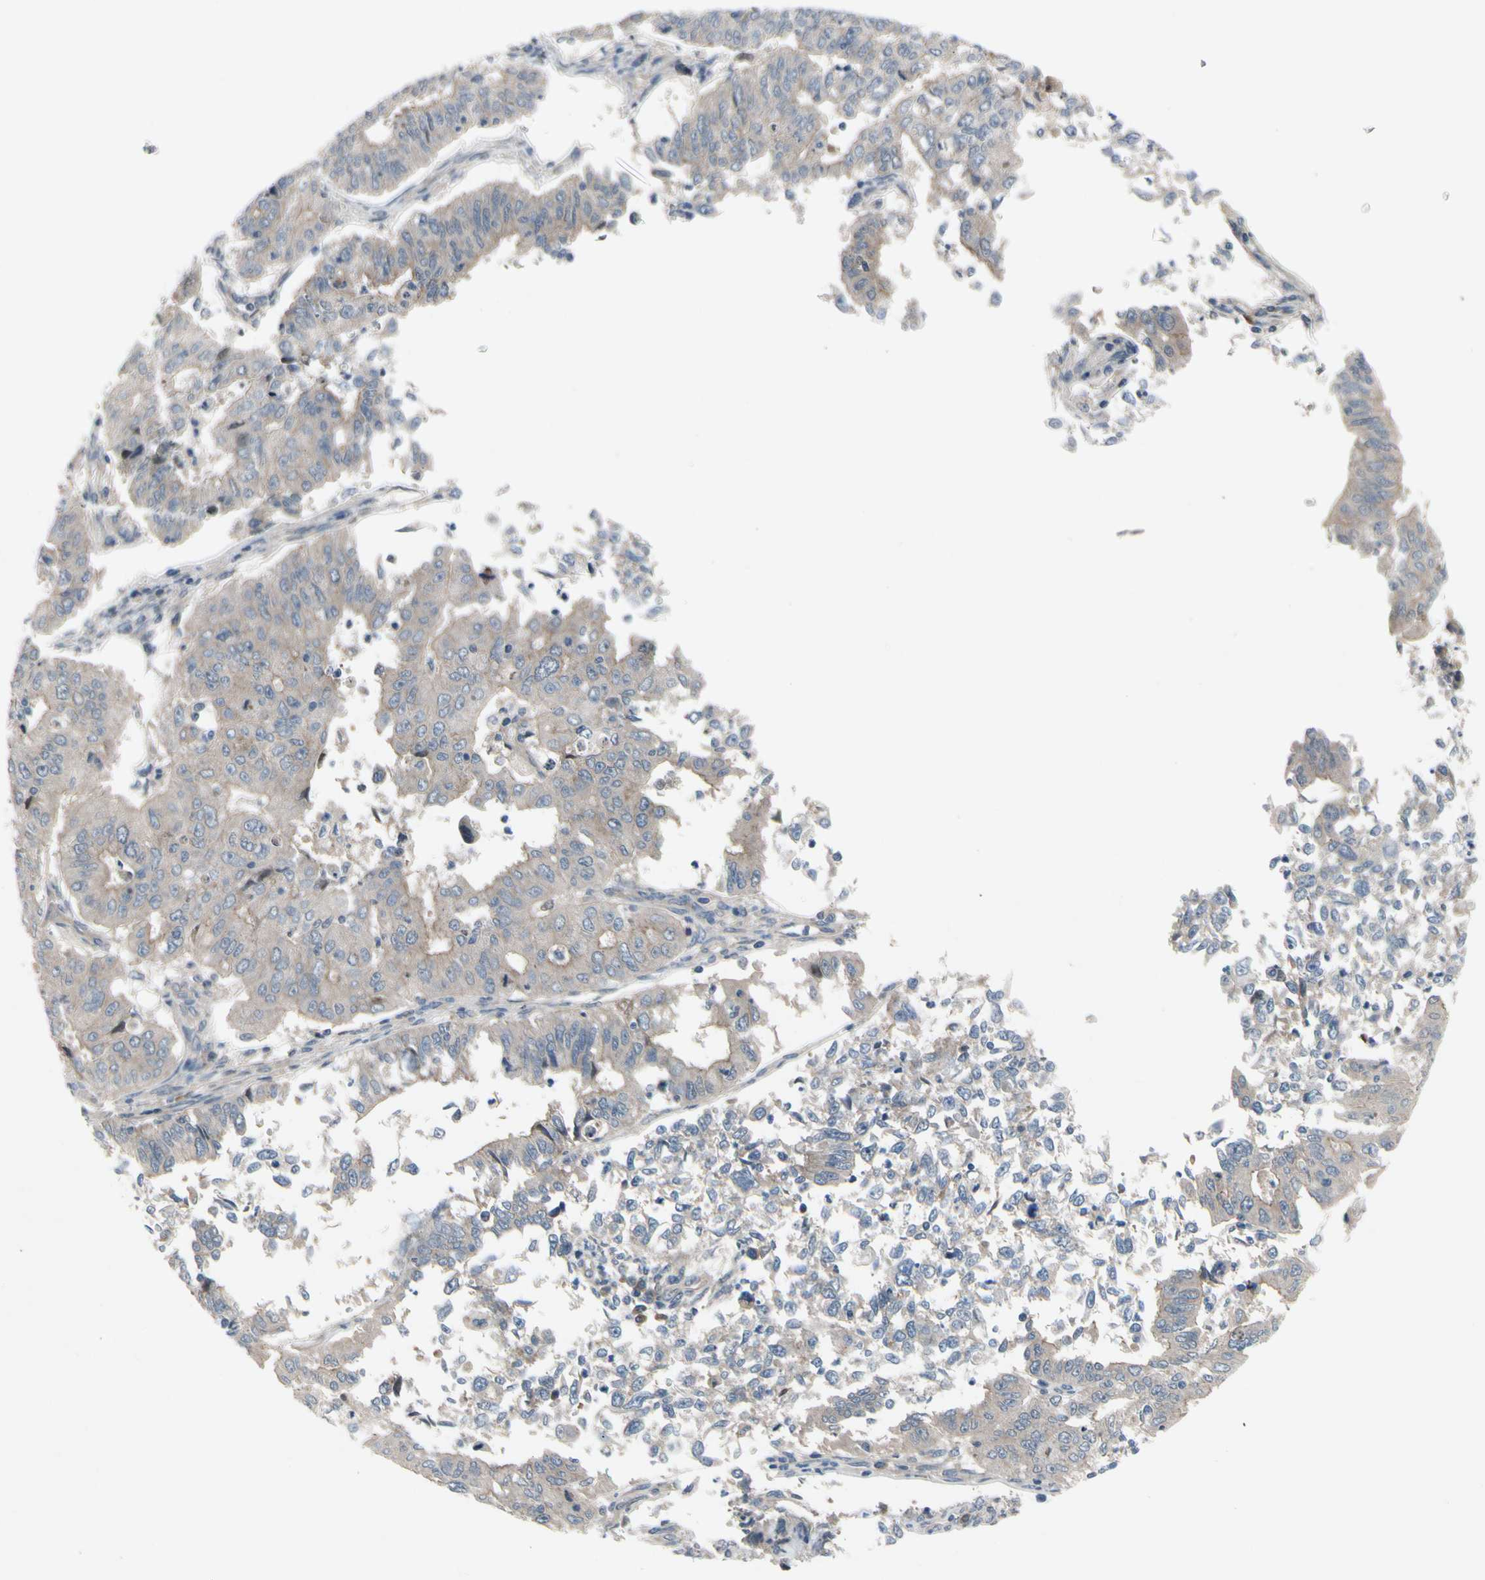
{"staining": {"intensity": "weak", "quantity": "25%-75%", "location": "cytoplasmic/membranous"}, "tissue": "endometrial cancer", "cell_type": "Tumor cells", "image_type": "cancer", "snomed": [{"axis": "morphology", "description": "Adenocarcinoma, NOS"}, {"axis": "topography", "description": "Endometrium"}], "caption": "A high-resolution micrograph shows immunohistochemistry (IHC) staining of endometrial cancer, which exhibits weak cytoplasmic/membranous positivity in approximately 25%-75% of tumor cells.", "gene": "ICAM5", "patient": {"sex": "female", "age": 42}}